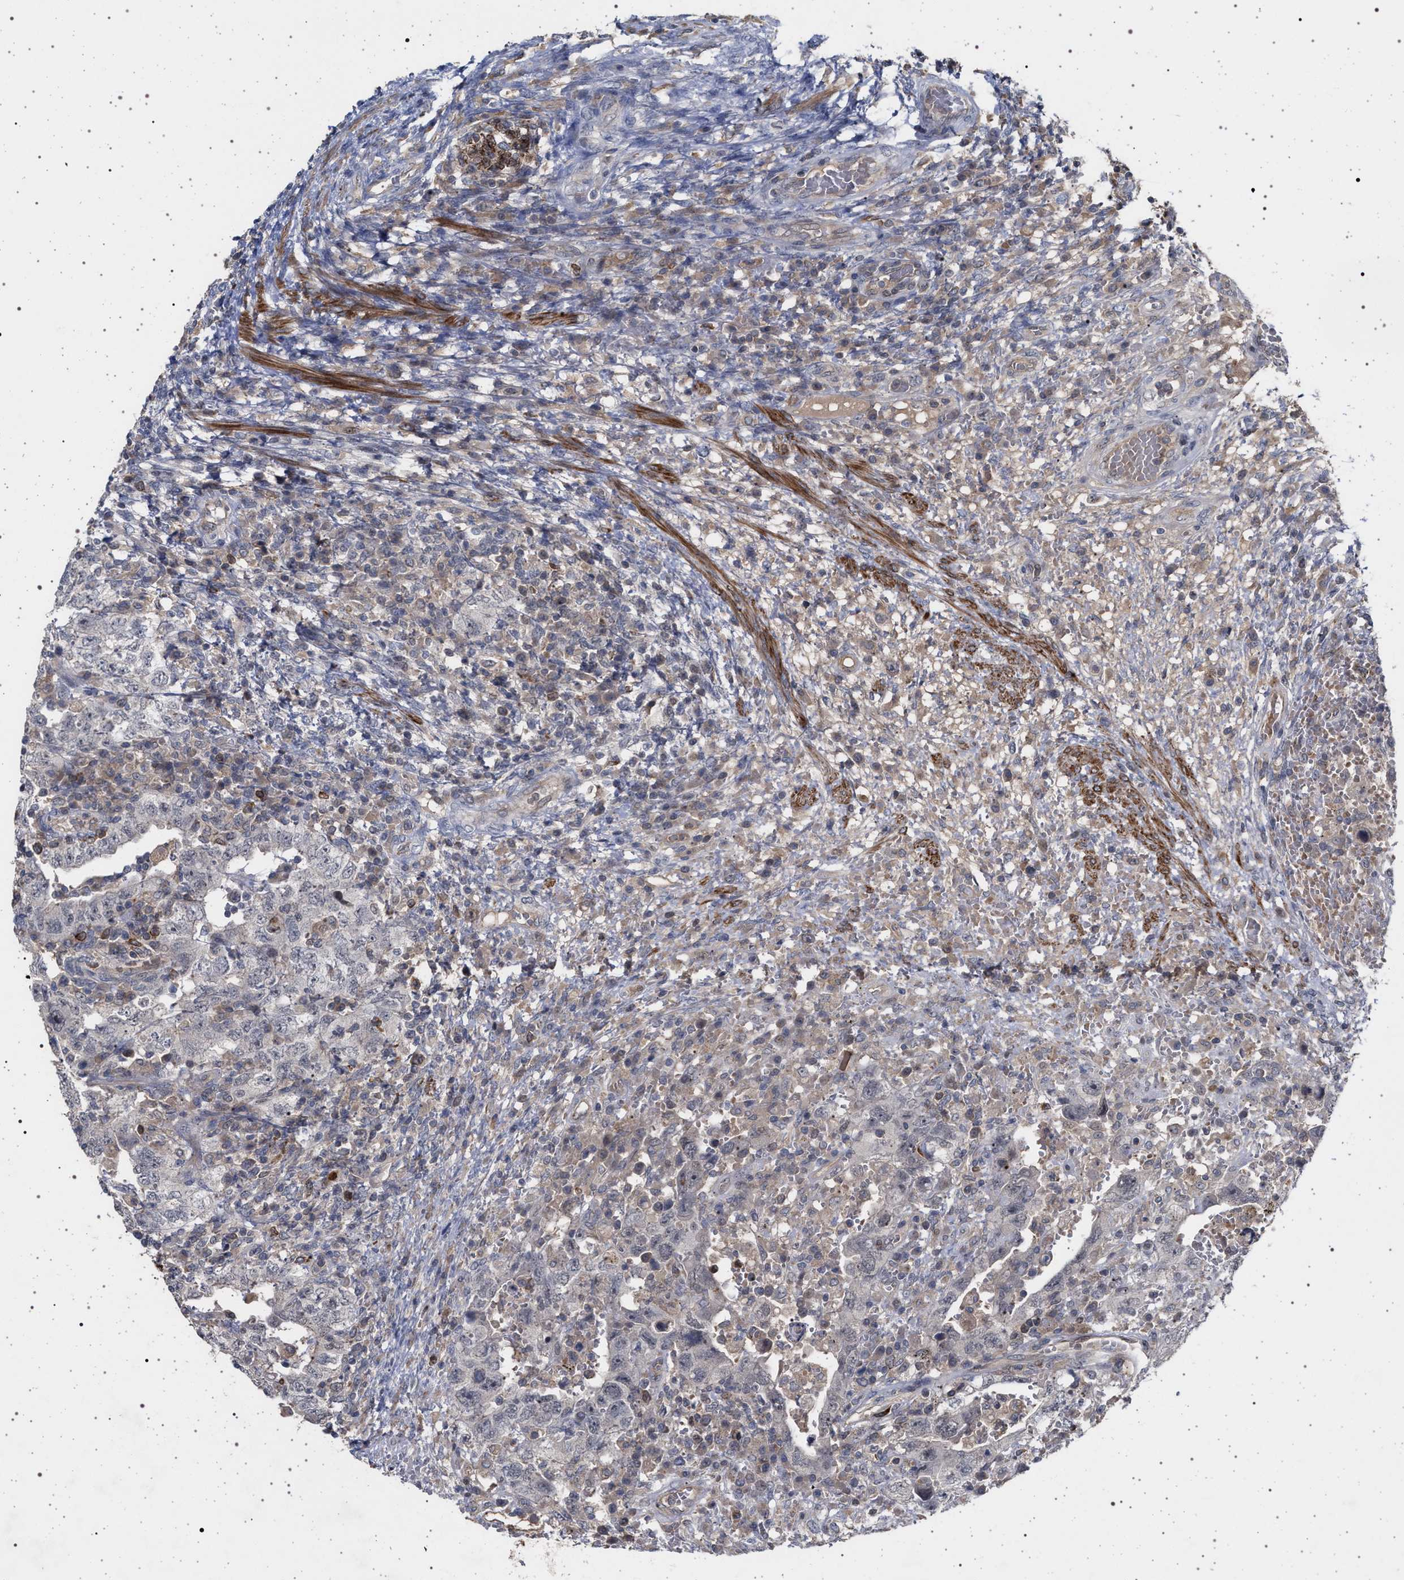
{"staining": {"intensity": "weak", "quantity": "<25%", "location": "cytoplasmic/membranous"}, "tissue": "testis cancer", "cell_type": "Tumor cells", "image_type": "cancer", "snomed": [{"axis": "morphology", "description": "Carcinoma, Embryonal, NOS"}, {"axis": "topography", "description": "Testis"}], "caption": "Immunohistochemistry histopathology image of testis cancer stained for a protein (brown), which reveals no positivity in tumor cells.", "gene": "RBM48", "patient": {"sex": "male", "age": 26}}